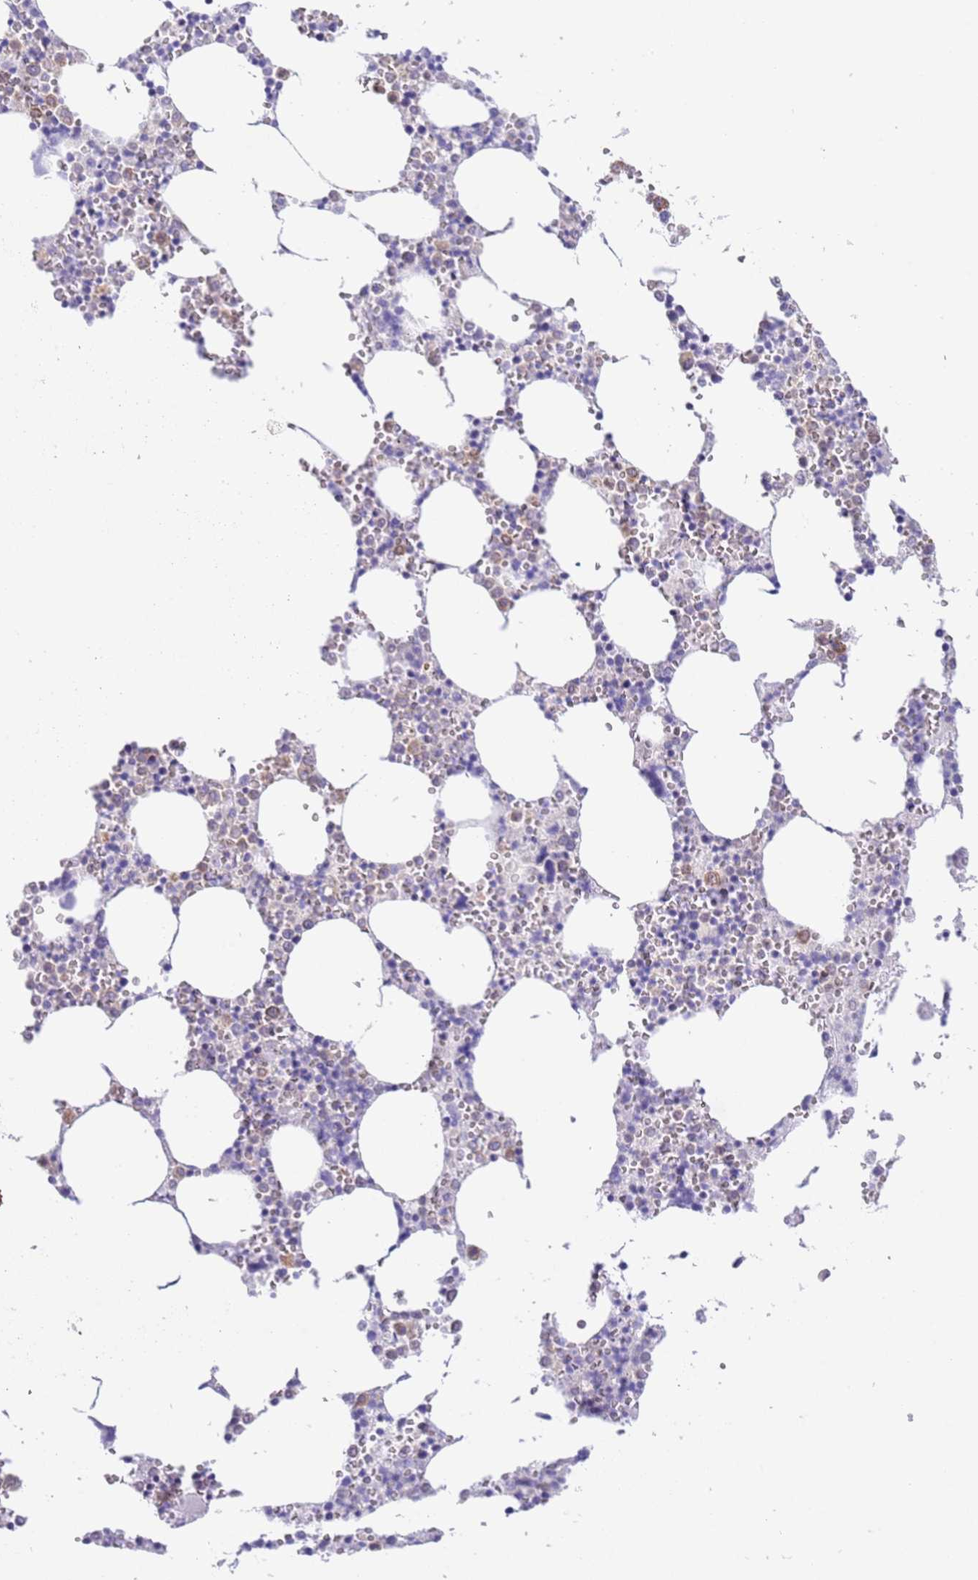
{"staining": {"intensity": "weak", "quantity": "<25%", "location": "cytoplasmic/membranous"}, "tissue": "bone marrow", "cell_type": "Hematopoietic cells", "image_type": "normal", "snomed": [{"axis": "morphology", "description": "Normal tissue, NOS"}, {"axis": "topography", "description": "Bone marrow"}], "caption": "Micrograph shows no significant protein staining in hematopoietic cells of unremarkable bone marrow.", "gene": "EBPL", "patient": {"sex": "female", "age": 64}}